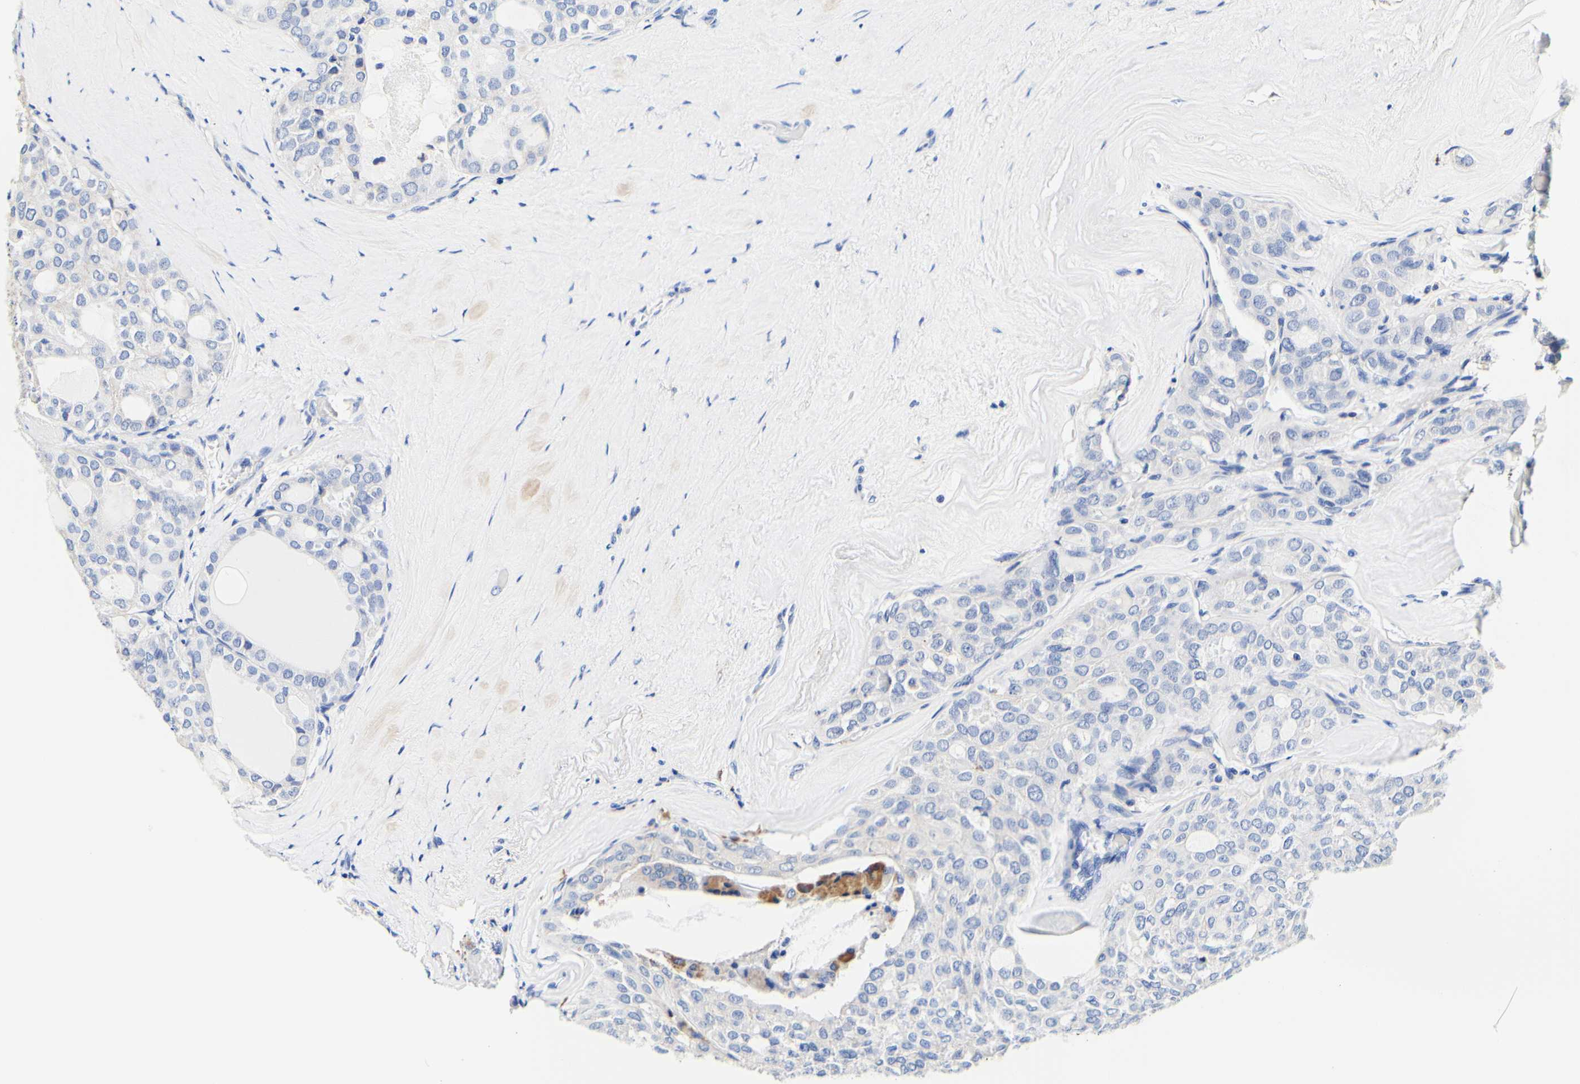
{"staining": {"intensity": "moderate", "quantity": "<25%", "location": "cytoplasmic/membranous"}, "tissue": "thyroid cancer", "cell_type": "Tumor cells", "image_type": "cancer", "snomed": [{"axis": "morphology", "description": "Follicular adenoma carcinoma, NOS"}, {"axis": "topography", "description": "Thyroid gland"}], "caption": "Human thyroid cancer (follicular adenoma carcinoma) stained for a protein (brown) reveals moderate cytoplasmic/membranous positive expression in about <25% of tumor cells.", "gene": "CAMK4", "patient": {"sex": "male", "age": 75}}